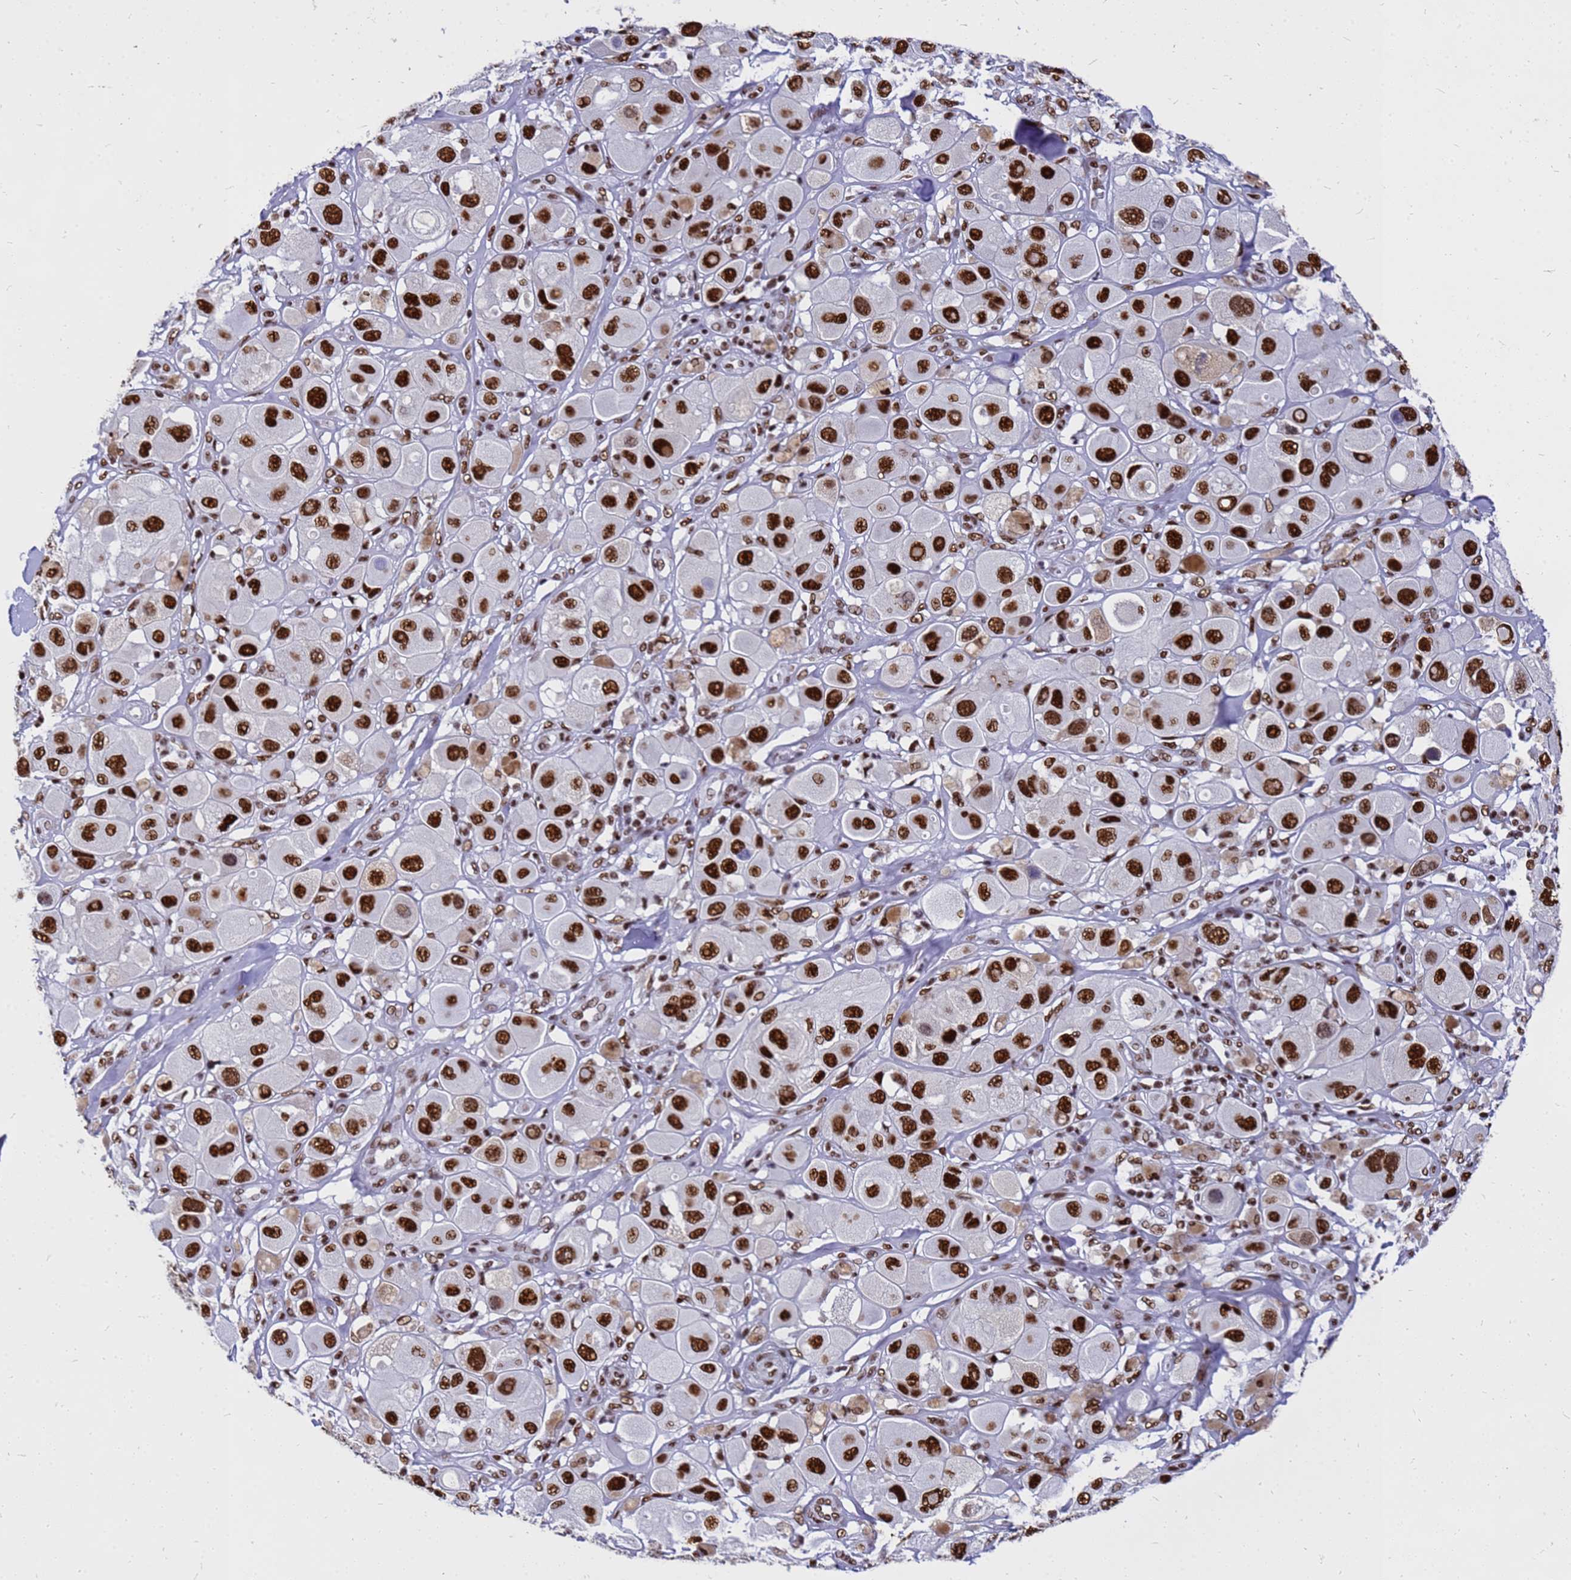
{"staining": {"intensity": "strong", "quantity": ">75%", "location": "nuclear"}, "tissue": "melanoma", "cell_type": "Tumor cells", "image_type": "cancer", "snomed": [{"axis": "morphology", "description": "Malignant melanoma, Metastatic site"}, {"axis": "topography", "description": "Skin"}], "caption": "Melanoma stained with immunohistochemistry (IHC) demonstrates strong nuclear staining in approximately >75% of tumor cells.", "gene": "SART3", "patient": {"sex": "male", "age": 41}}